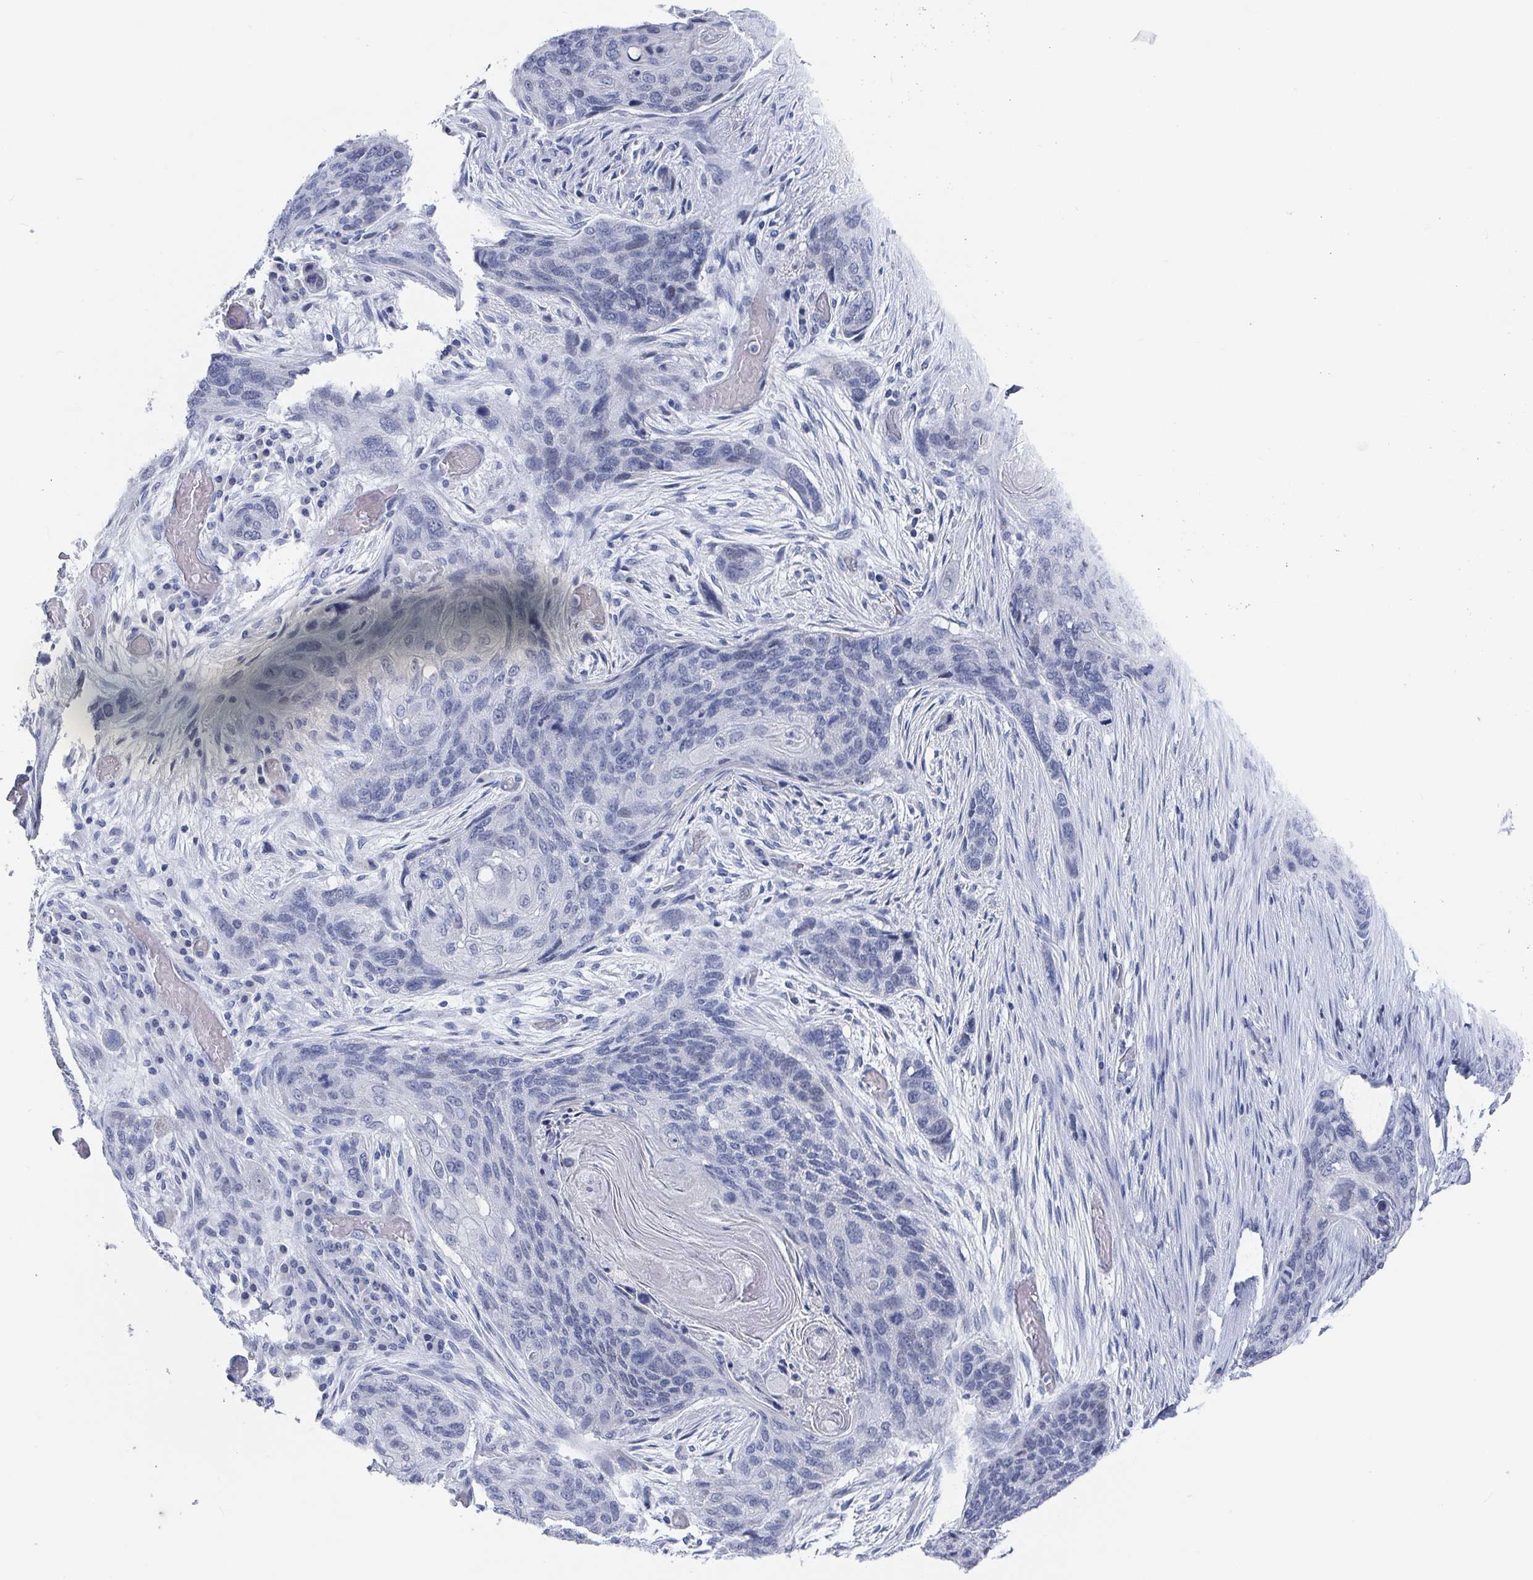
{"staining": {"intensity": "negative", "quantity": "none", "location": "none"}, "tissue": "lung cancer", "cell_type": "Tumor cells", "image_type": "cancer", "snomed": [{"axis": "morphology", "description": "Squamous cell carcinoma, NOS"}, {"axis": "morphology", "description": "Squamous cell carcinoma, metastatic, NOS"}, {"axis": "topography", "description": "Lymph node"}, {"axis": "topography", "description": "Lung"}], "caption": "This is an immunohistochemistry (IHC) micrograph of human squamous cell carcinoma (lung). There is no expression in tumor cells.", "gene": "CAMKV", "patient": {"sex": "male", "age": 41}}